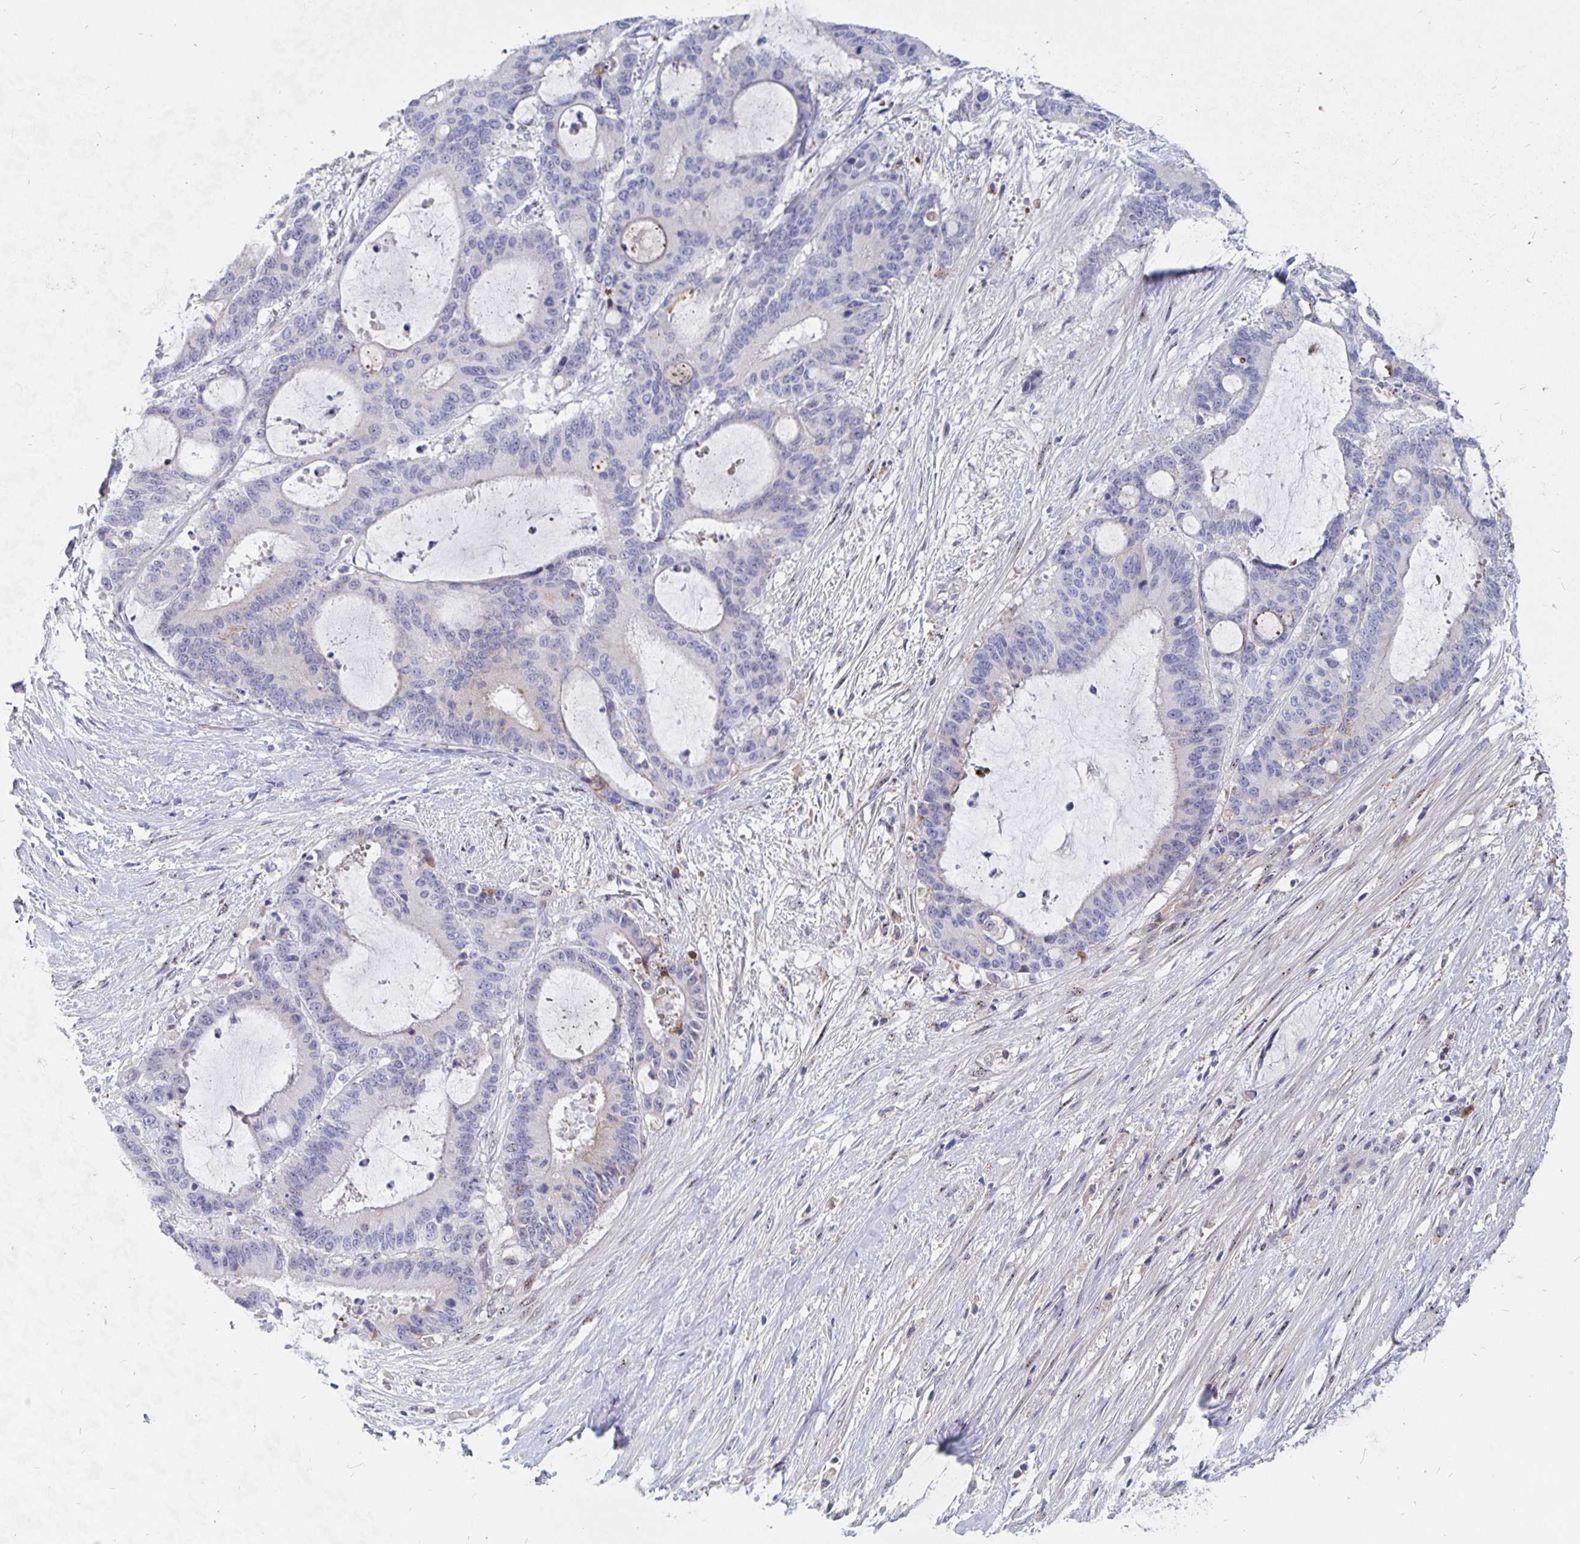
{"staining": {"intensity": "negative", "quantity": "none", "location": "none"}, "tissue": "liver cancer", "cell_type": "Tumor cells", "image_type": "cancer", "snomed": [{"axis": "morphology", "description": "Normal tissue, NOS"}, {"axis": "morphology", "description": "Cholangiocarcinoma"}, {"axis": "topography", "description": "Liver"}, {"axis": "topography", "description": "Peripheral nerve tissue"}], "caption": "Human liver cancer (cholangiocarcinoma) stained for a protein using immunohistochemistry displays no staining in tumor cells.", "gene": "SMOC1", "patient": {"sex": "female", "age": 73}}